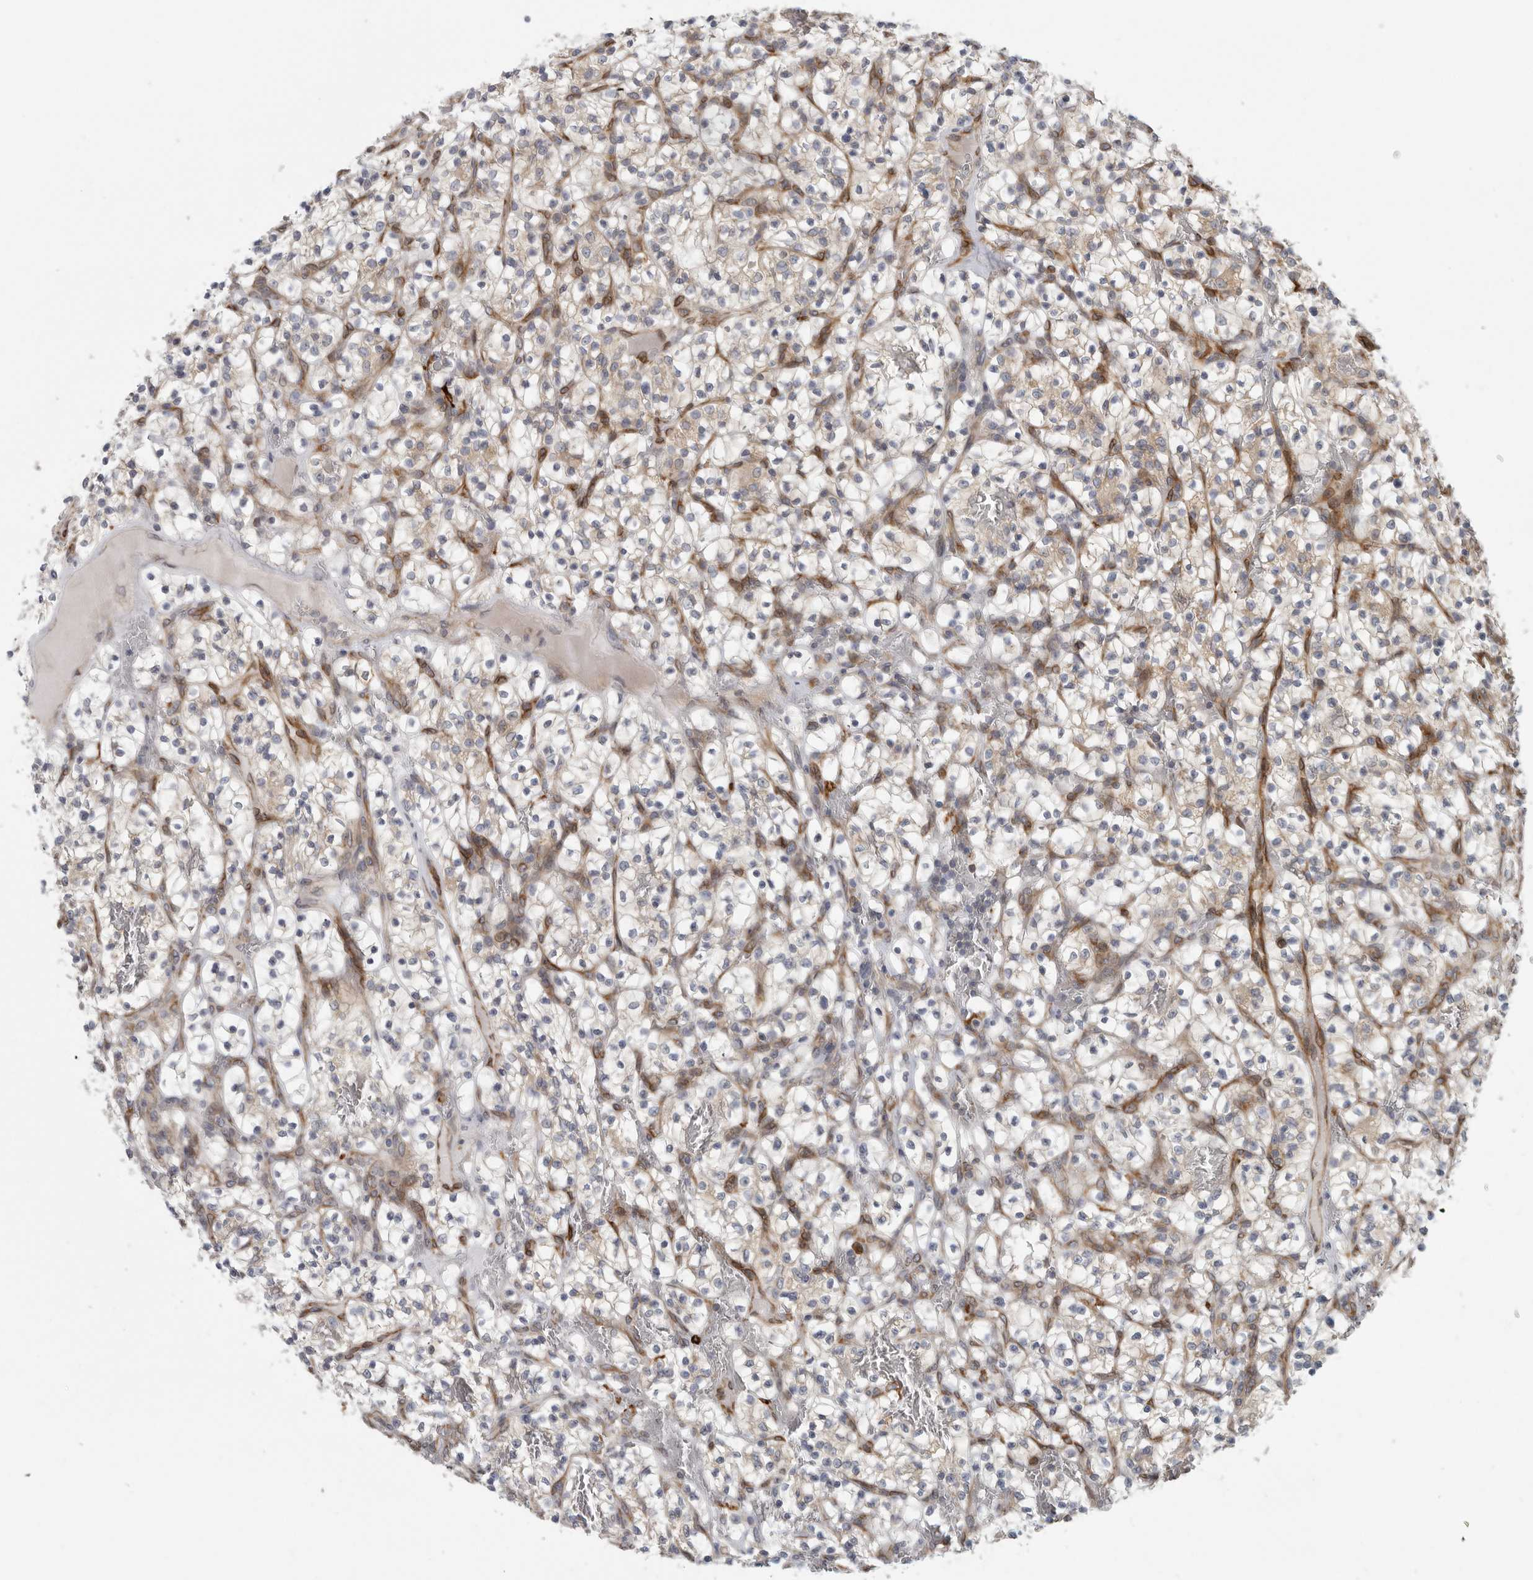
{"staining": {"intensity": "weak", "quantity": "25%-75%", "location": "cytoplasmic/membranous"}, "tissue": "renal cancer", "cell_type": "Tumor cells", "image_type": "cancer", "snomed": [{"axis": "morphology", "description": "Adenocarcinoma, NOS"}, {"axis": "topography", "description": "Kidney"}], "caption": "Protein expression analysis of adenocarcinoma (renal) shows weak cytoplasmic/membranous staining in approximately 25%-75% of tumor cells.", "gene": "BCAP29", "patient": {"sex": "female", "age": 57}}